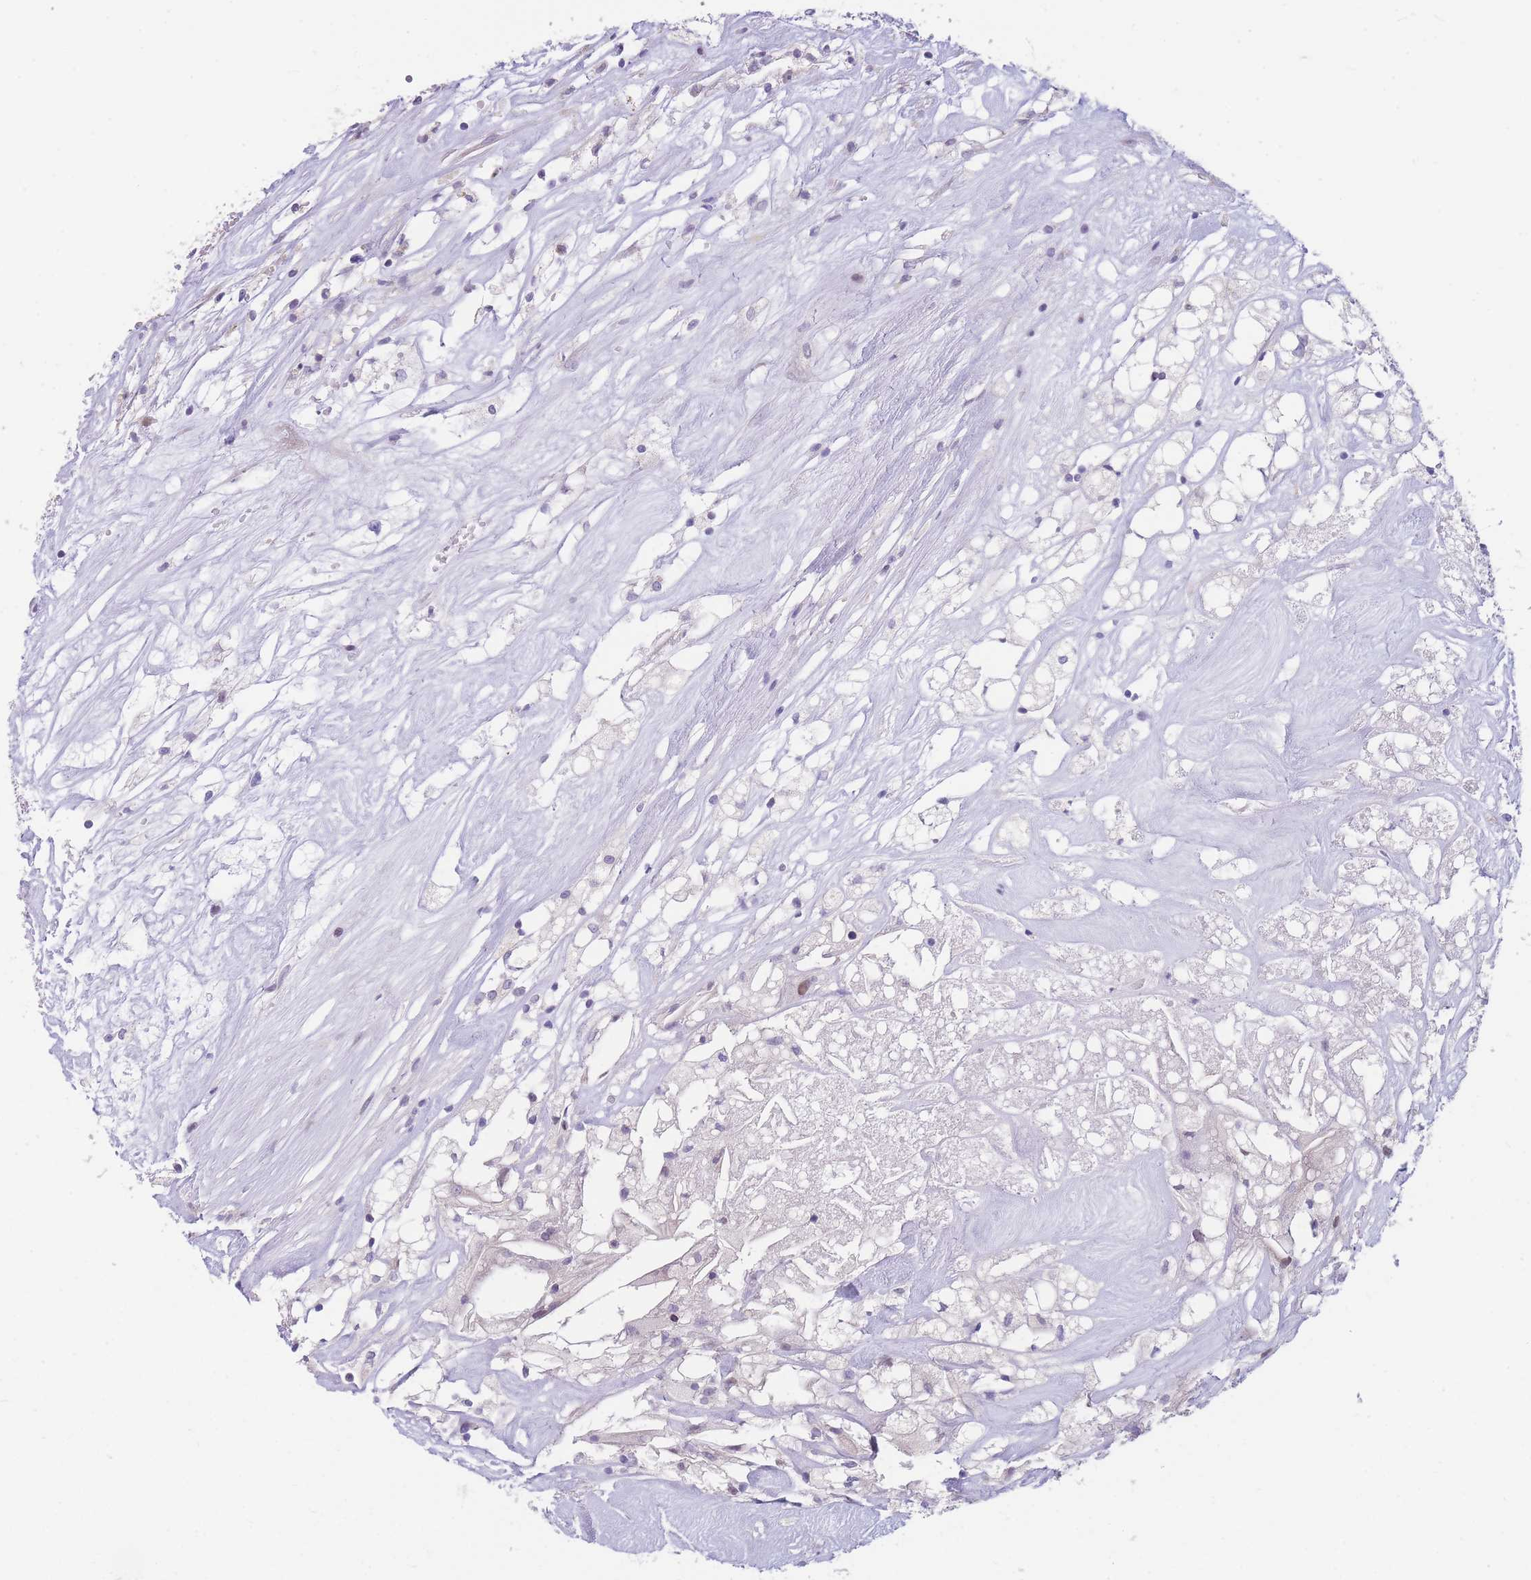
{"staining": {"intensity": "negative", "quantity": "none", "location": "none"}, "tissue": "renal cancer", "cell_type": "Tumor cells", "image_type": "cancer", "snomed": [{"axis": "morphology", "description": "Adenocarcinoma, NOS"}, {"axis": "topography", "description": "Kidney"}], "caption": "This is an immunohistochemistry (IHC) photomicrograph of human adenocarcinoma (renal). There is no staining in tumor cells.", "gene": "SHCBP1", "patient": {"sex": "male", "age": 59}}